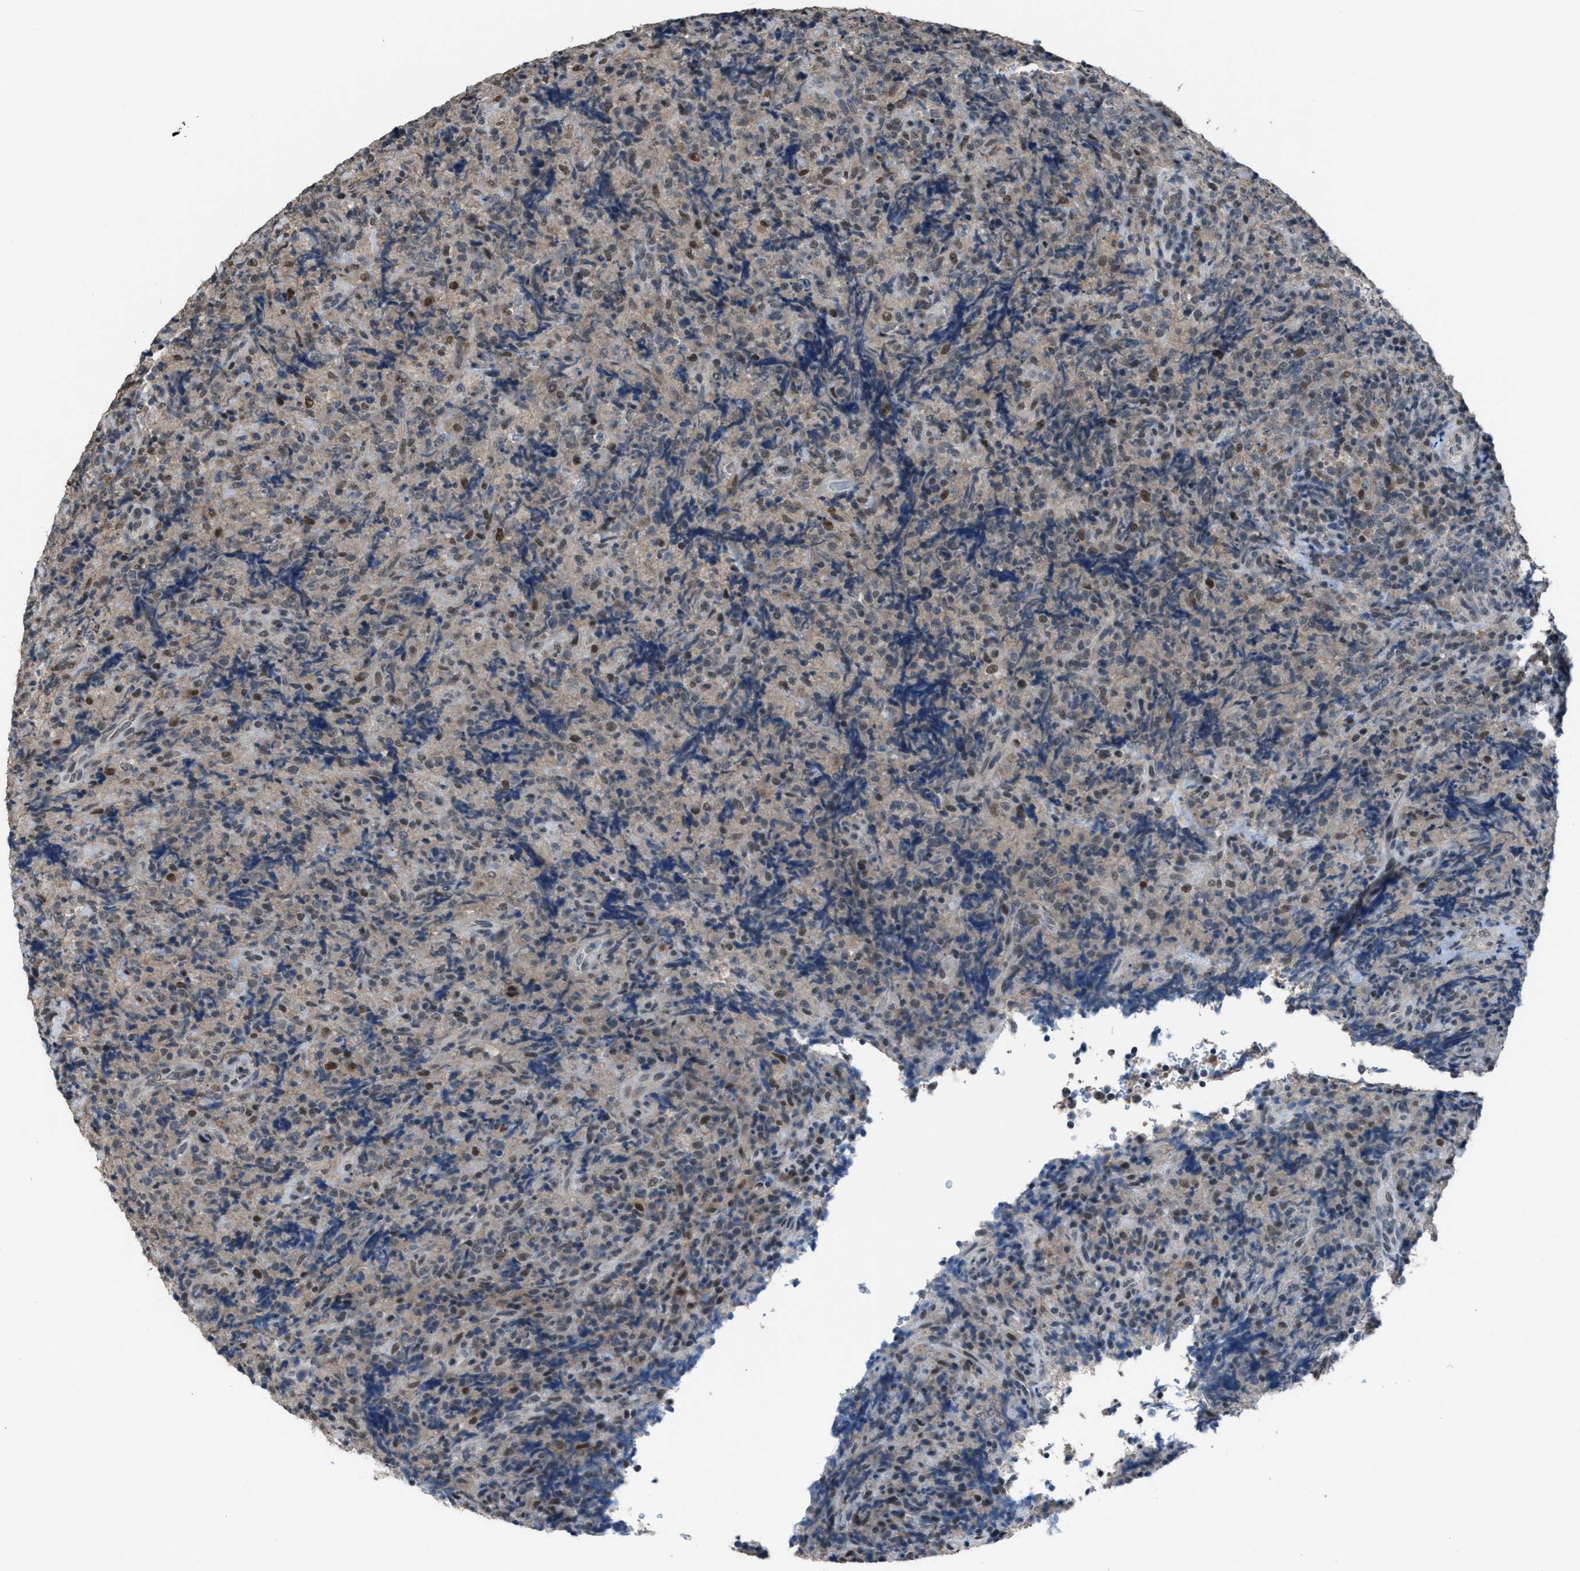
{"staining": {"intensity": "weak", "quantity": "<25%", "location": "nuclear"}, "tissue": "lymphoma", "cell_type": "Tumor cells", "image_type": "cancer", "snomed": [{"axis": "morphology", "description": "Malignant lymphoma, non-Hodgkin's type, High grade"}, {"axis": "topography", "description": "Tonsil"}], "caption": "This image is of malignant lymphoma, non-Hodgkin's type (high-grade) stained with immunohistochemistry (IHC) to label a protein in brown with the nuclei are counter-stained blue. There is no positivity in tumor cells. (DAB IHC visualized using brightfield microscopy, high magnification).", "gene": "ZNF276", "patient": {"sex": "female", "age": 36}}